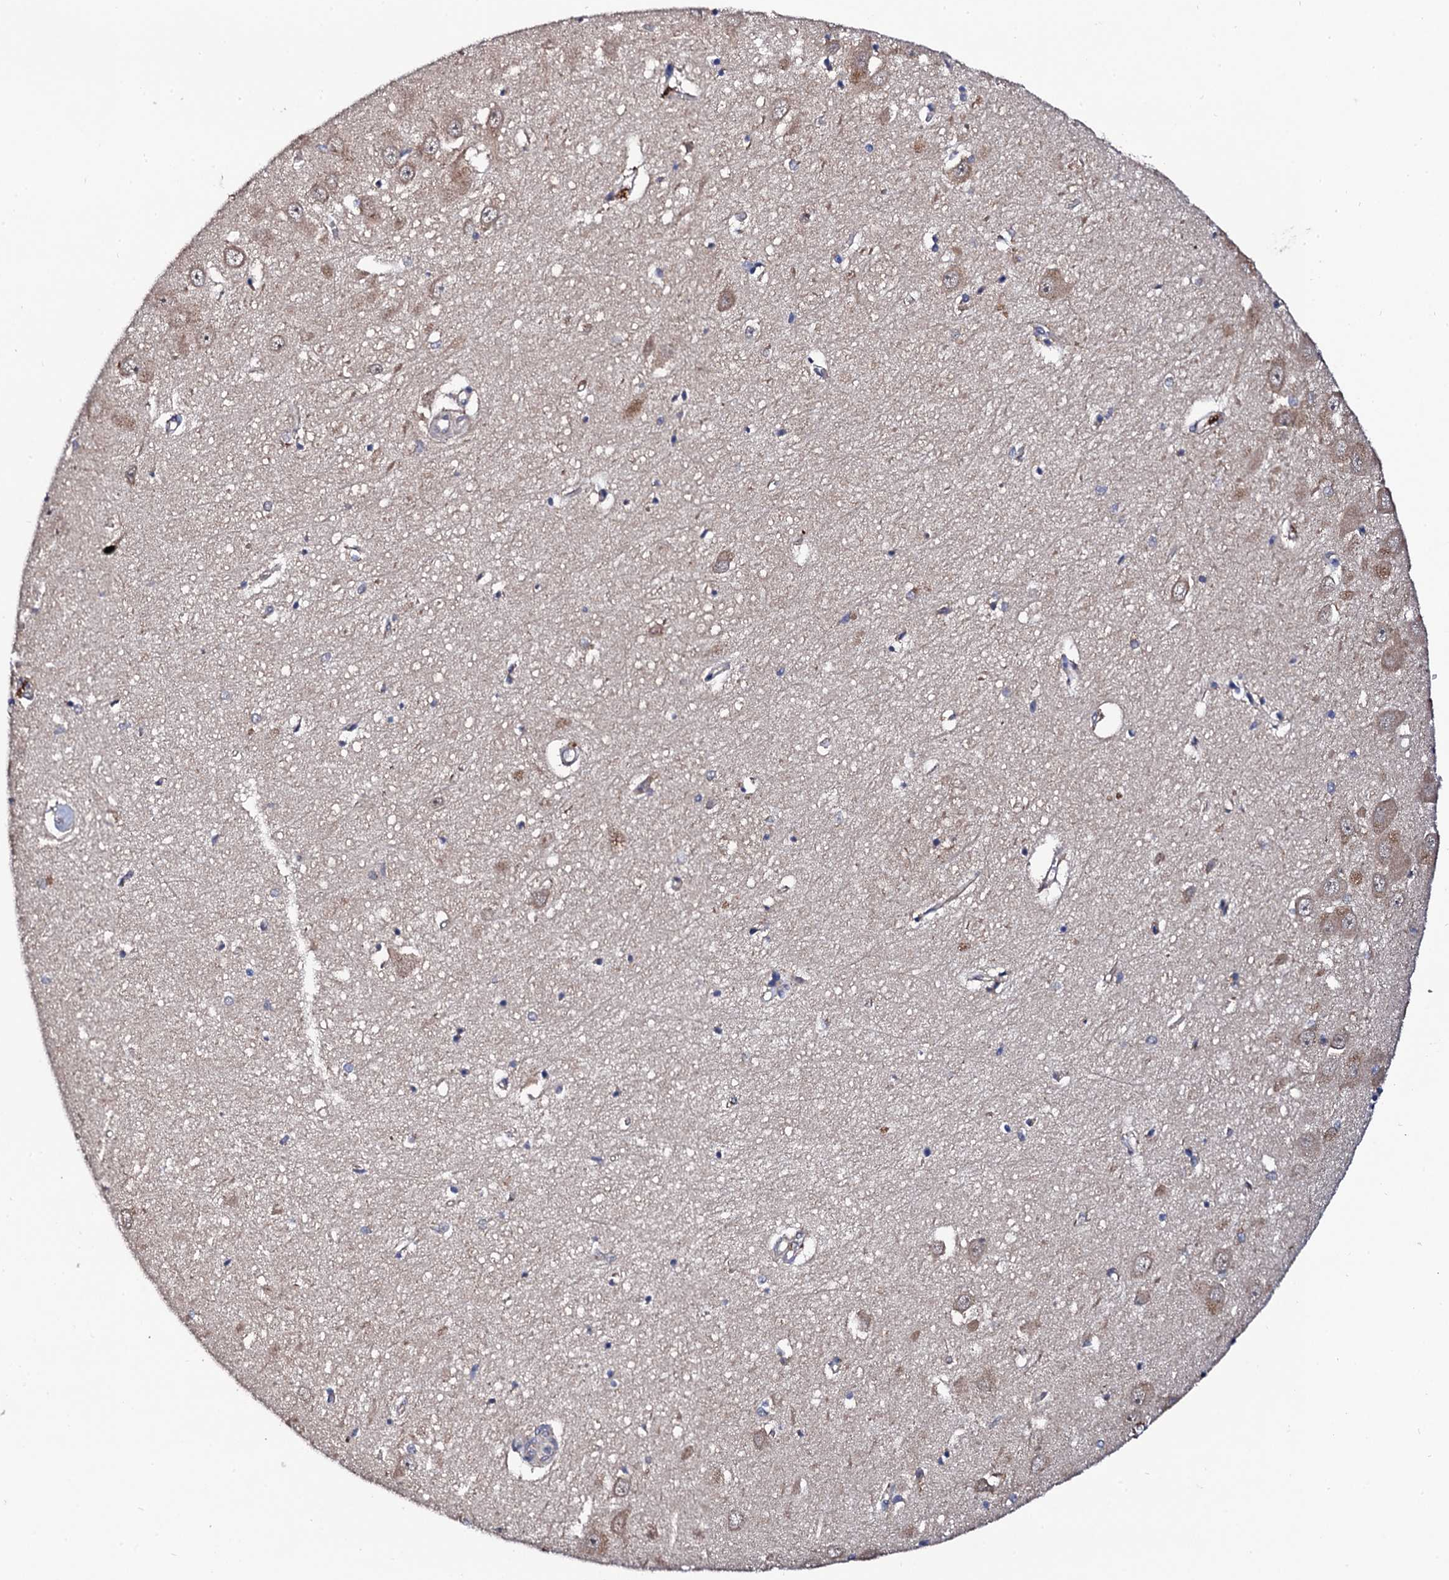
{"staining": {"intensity": "moderate", "quantity": "<25%", "location": "cytoplasmic/membranous"}, "tissue": "hippocampus", "cell_type": "Glial cells", "image_type": "normal", "snomed": [{"axis": "morphology", "description": "Normal tissue, NOS"}, {"axis": "topography", "description": "Hippocampus"}], "caption": "Protein expression analysis of unremarkable hippocampus displays moderate cytoplasmic/membranous expression in about <25% of glial cells. The staining is performed using DAB brown chromogen to label protein expression. The nuclei are counter-stained blue using hematoxylin.", "gene": "IP6K1", "patient": {"sex": "female", "age": 64}}